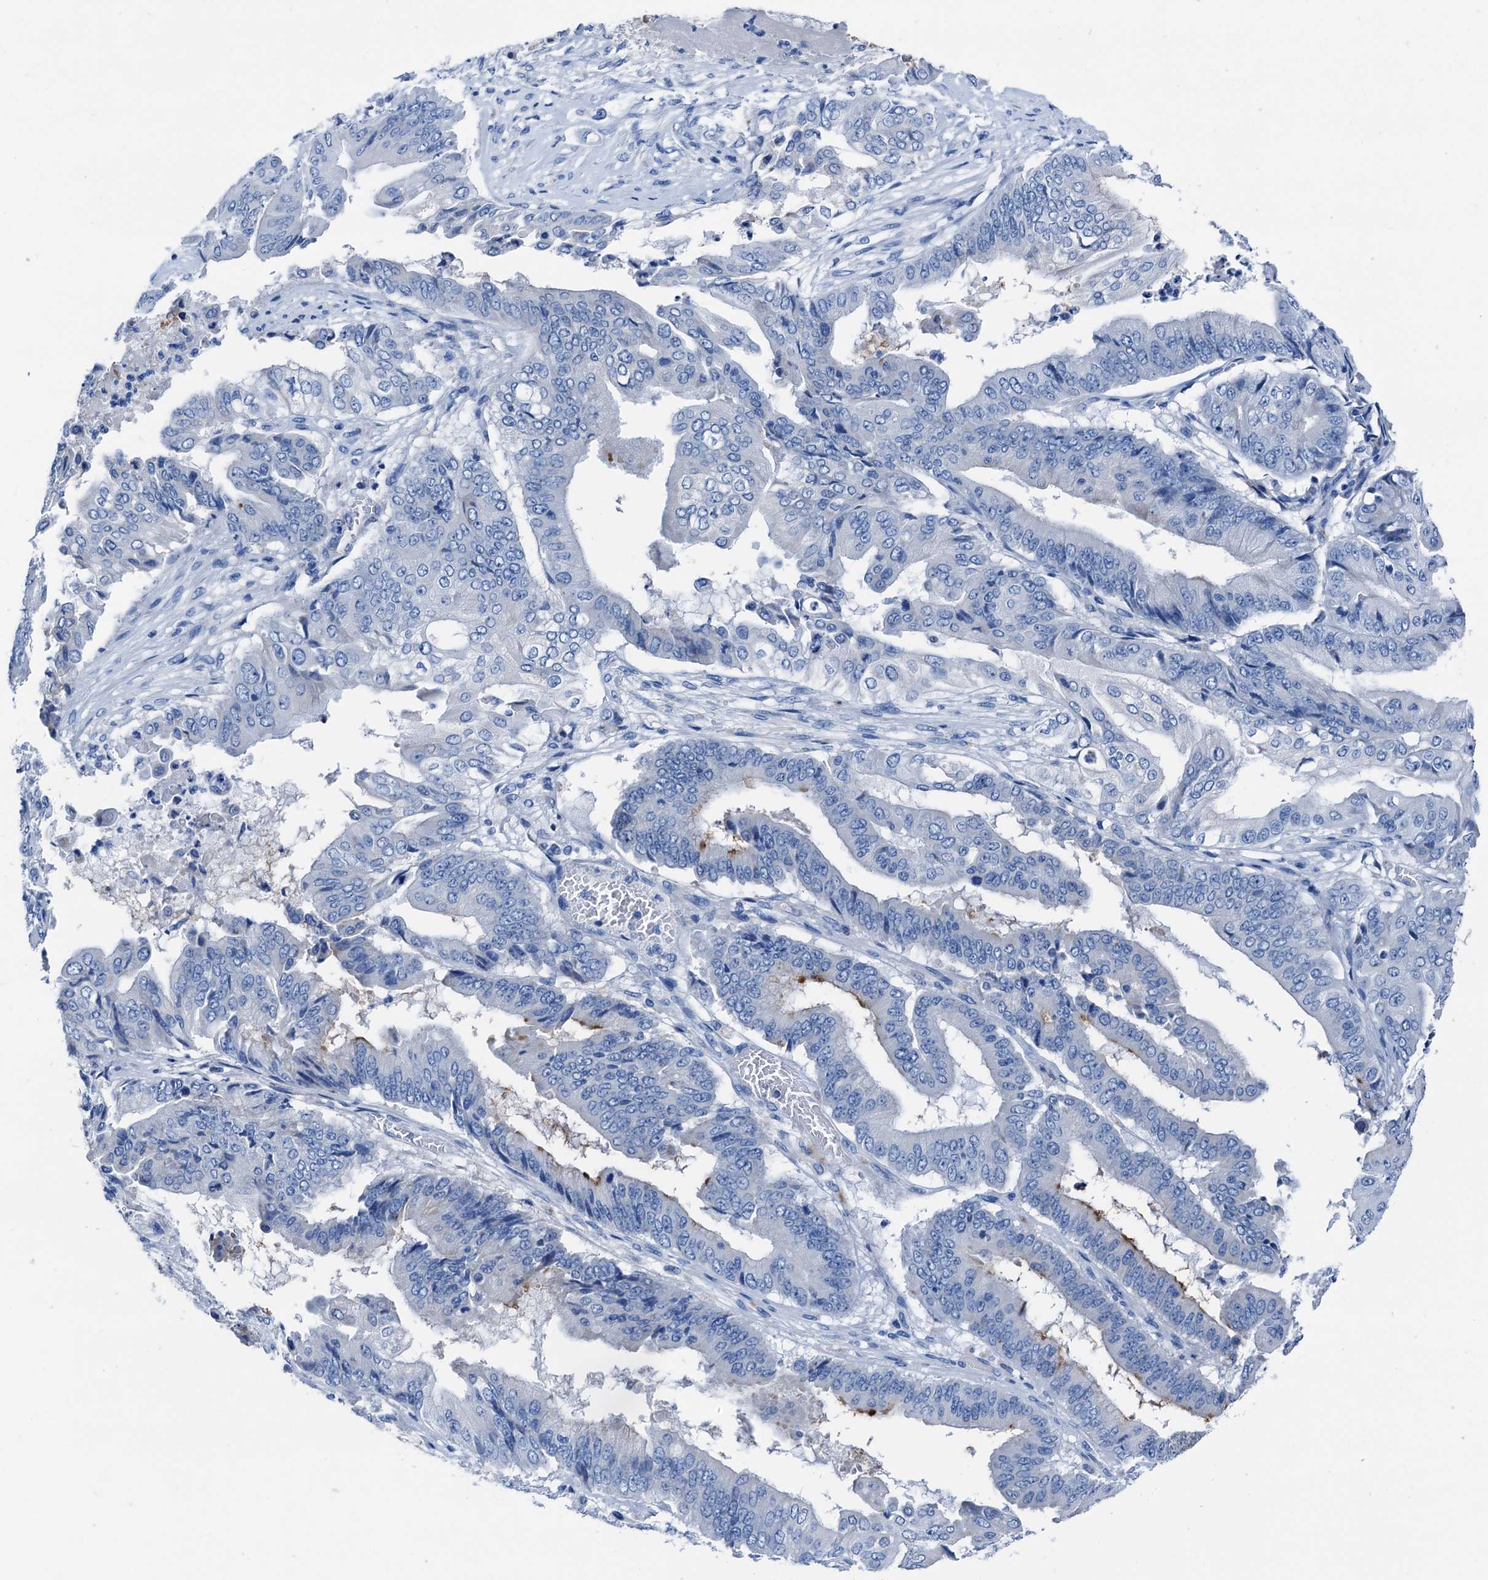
{"staining": {"intensity": "negative", "quantity": "none", "location": "none"}, "tissue": "pancreatic cancer", "cell_type": "Tumor cells", "image_type": "cancer", "snomed": [{"axis": "morphology", "description": "Adenocarcinoma, NOS"}, {"axis": "topography", "description": "Pancreas"}], "caption": "IHC image of neoplastic tissue: human pancreatic cancer (adenocarcinoma) stained with DAB (3,3'-diaminobenzidine) reveals no significant protein positivity in tumor cells.", "gene": "C1QTNF4", "patient": {"sex": "female", "age": 77}}